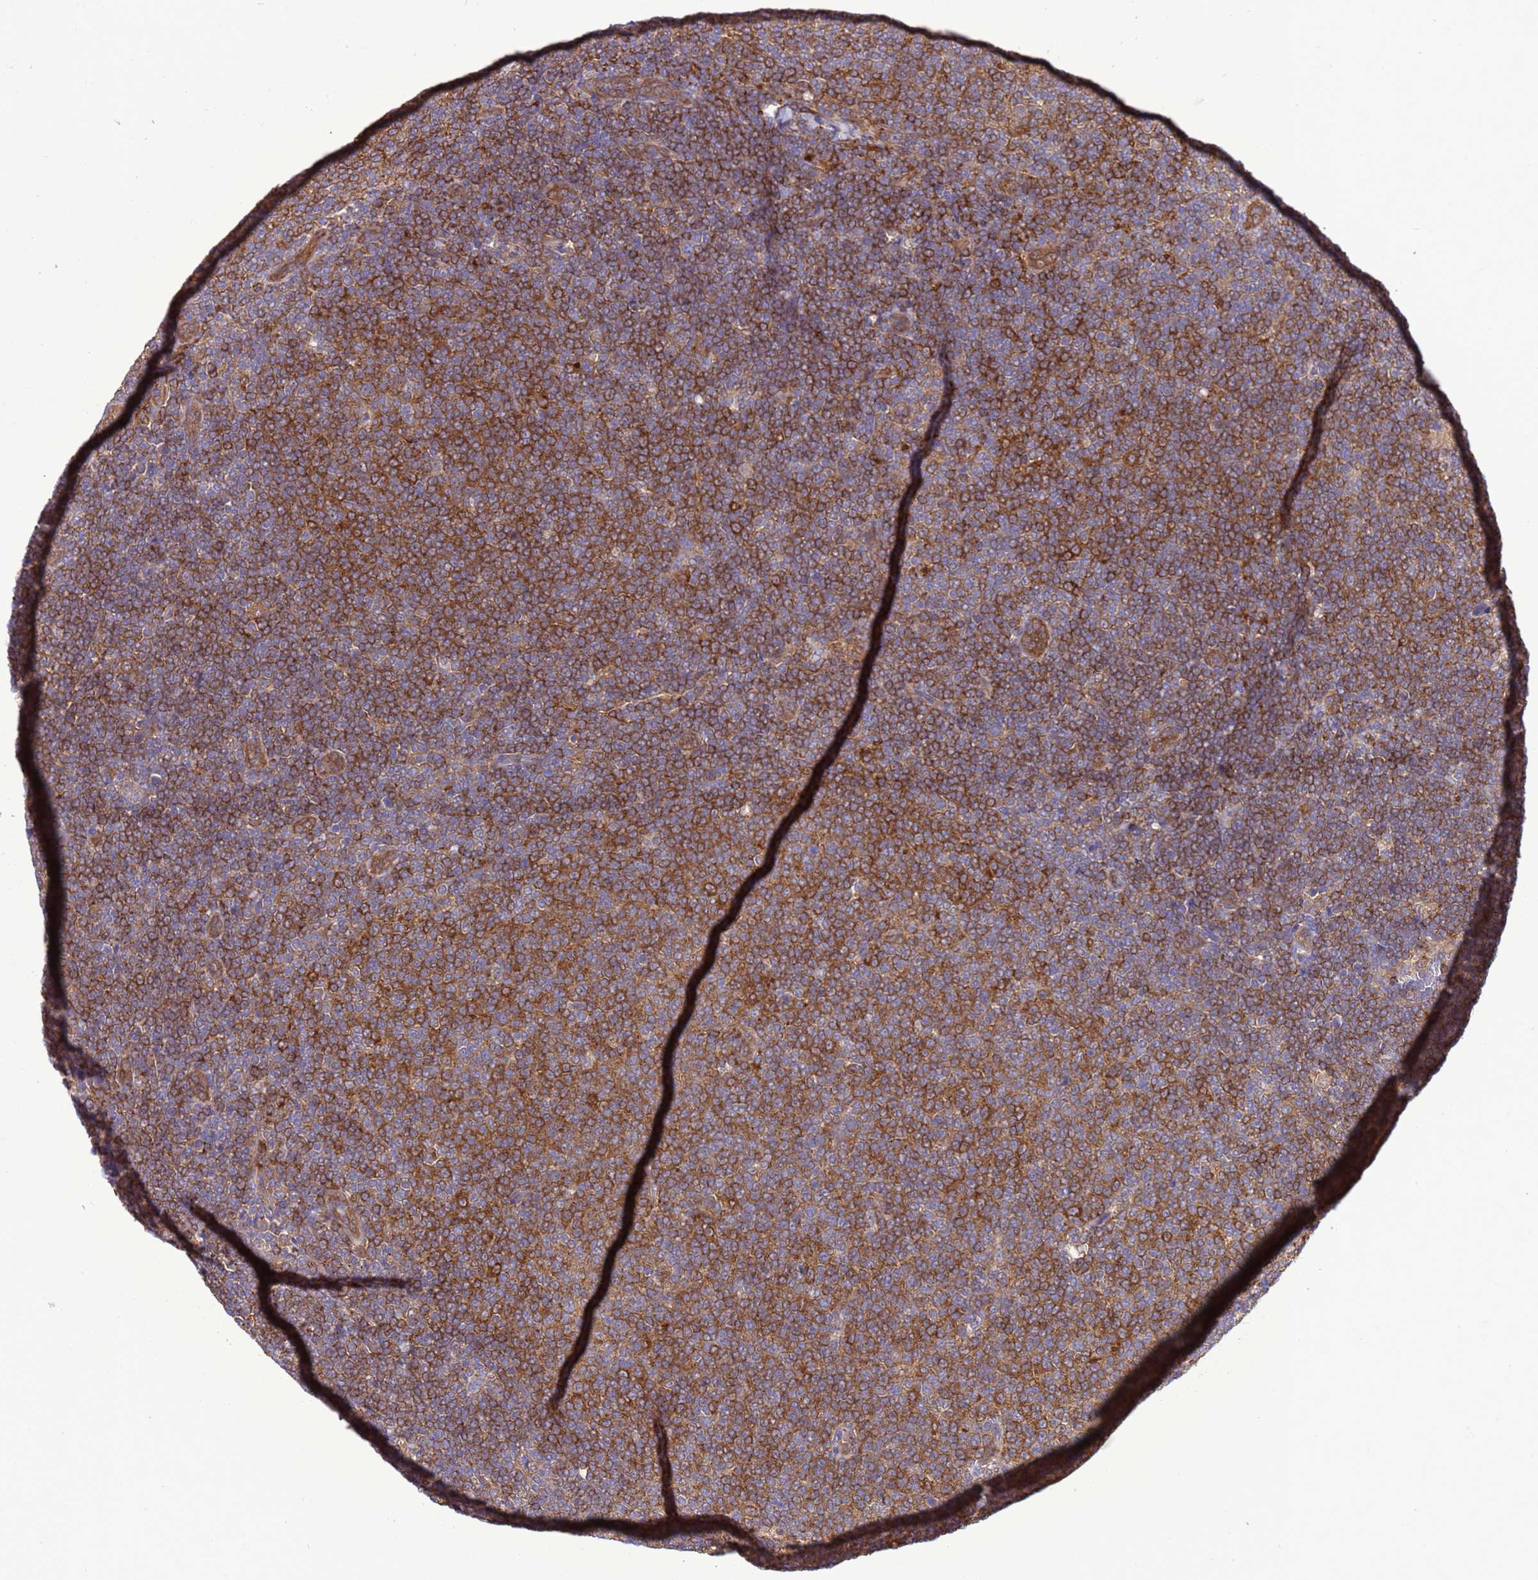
{"staining": {"intensity": "strong", "quantity": ">75%", "location": "cytoplasmic/membranous"}, "tissue": "lymphoma", "cell_type": "Tumor cells", "image_type": "cancer", "snomed": [{"axis": "morphology", "description": "Malignant lymphoma, non-Hodgkin's type, Low grade"}, {"axis": "topography", "description": "Lymph node"}], "caption": "IHC of human malignant lymphoma, non-Hodgkin's type (low-grade) shows high levels of strong cytoplasmic/membranous expression in about >75% of tumor cells. The protein of interest is stained brown, and the nuclei are stained in blue (DAB IHC with brightfield microscopy, high magnification).", "gene": "RABEP2", "patient": {"sex": "male", "age": 66}}